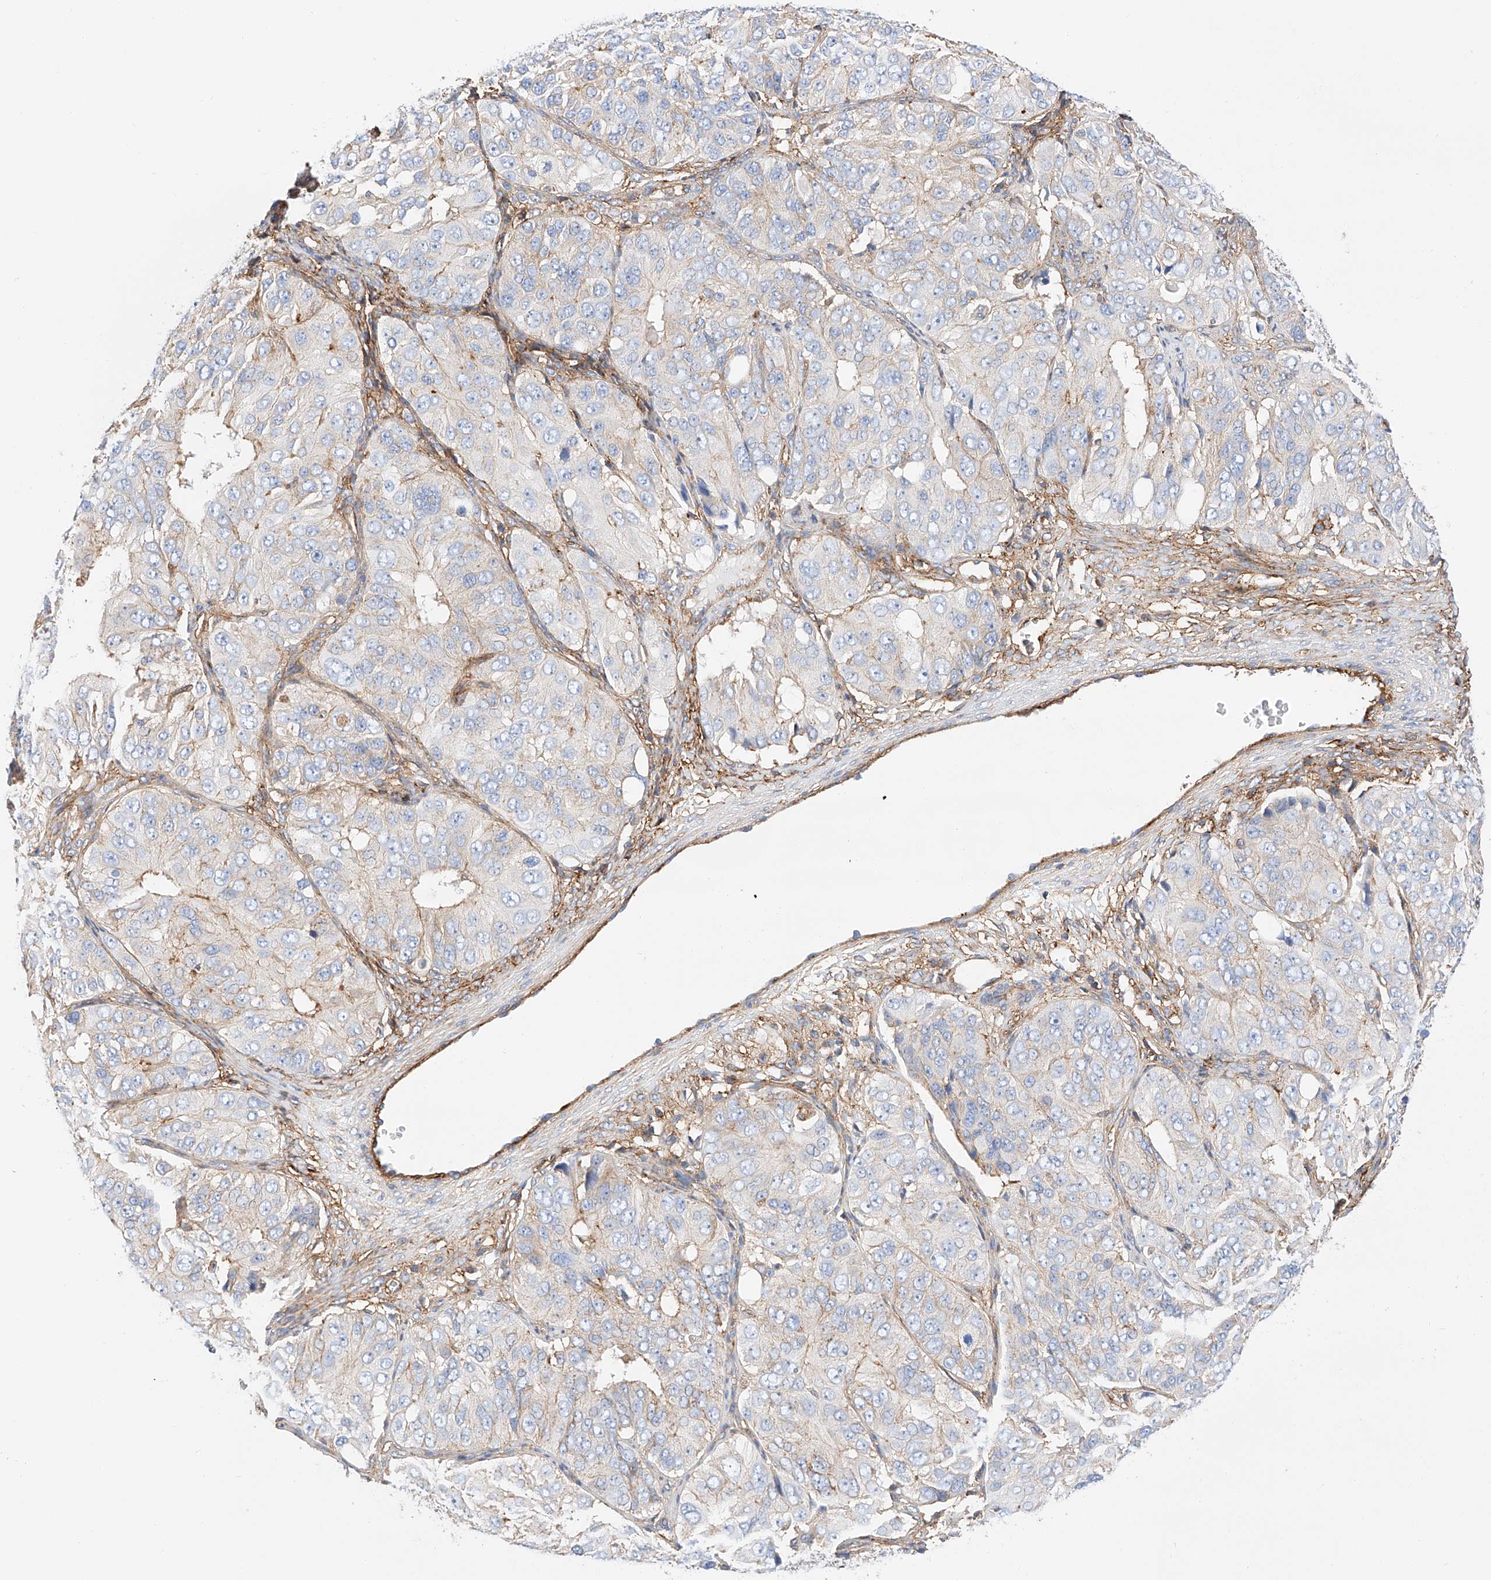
{"staining": {"intensity": "weak", "quantity": "<25%", "location": "cytoplasmic/membranous"}, "tissue": "ovarian cancer", "cell_type": "Tumor cells", "image_type": "cancer", "snomed": [{"axis": "morphology", "description": "Carcinoma, endometroid"}, {"axis": "topography", "description": "Ovary"}], "caption": "This is an IHC histopathology image of human ovarian cancer. There is no positivity in tumor cells.", "gene": "HAUS4", "patient": {"sex": "female", "age": 51}}